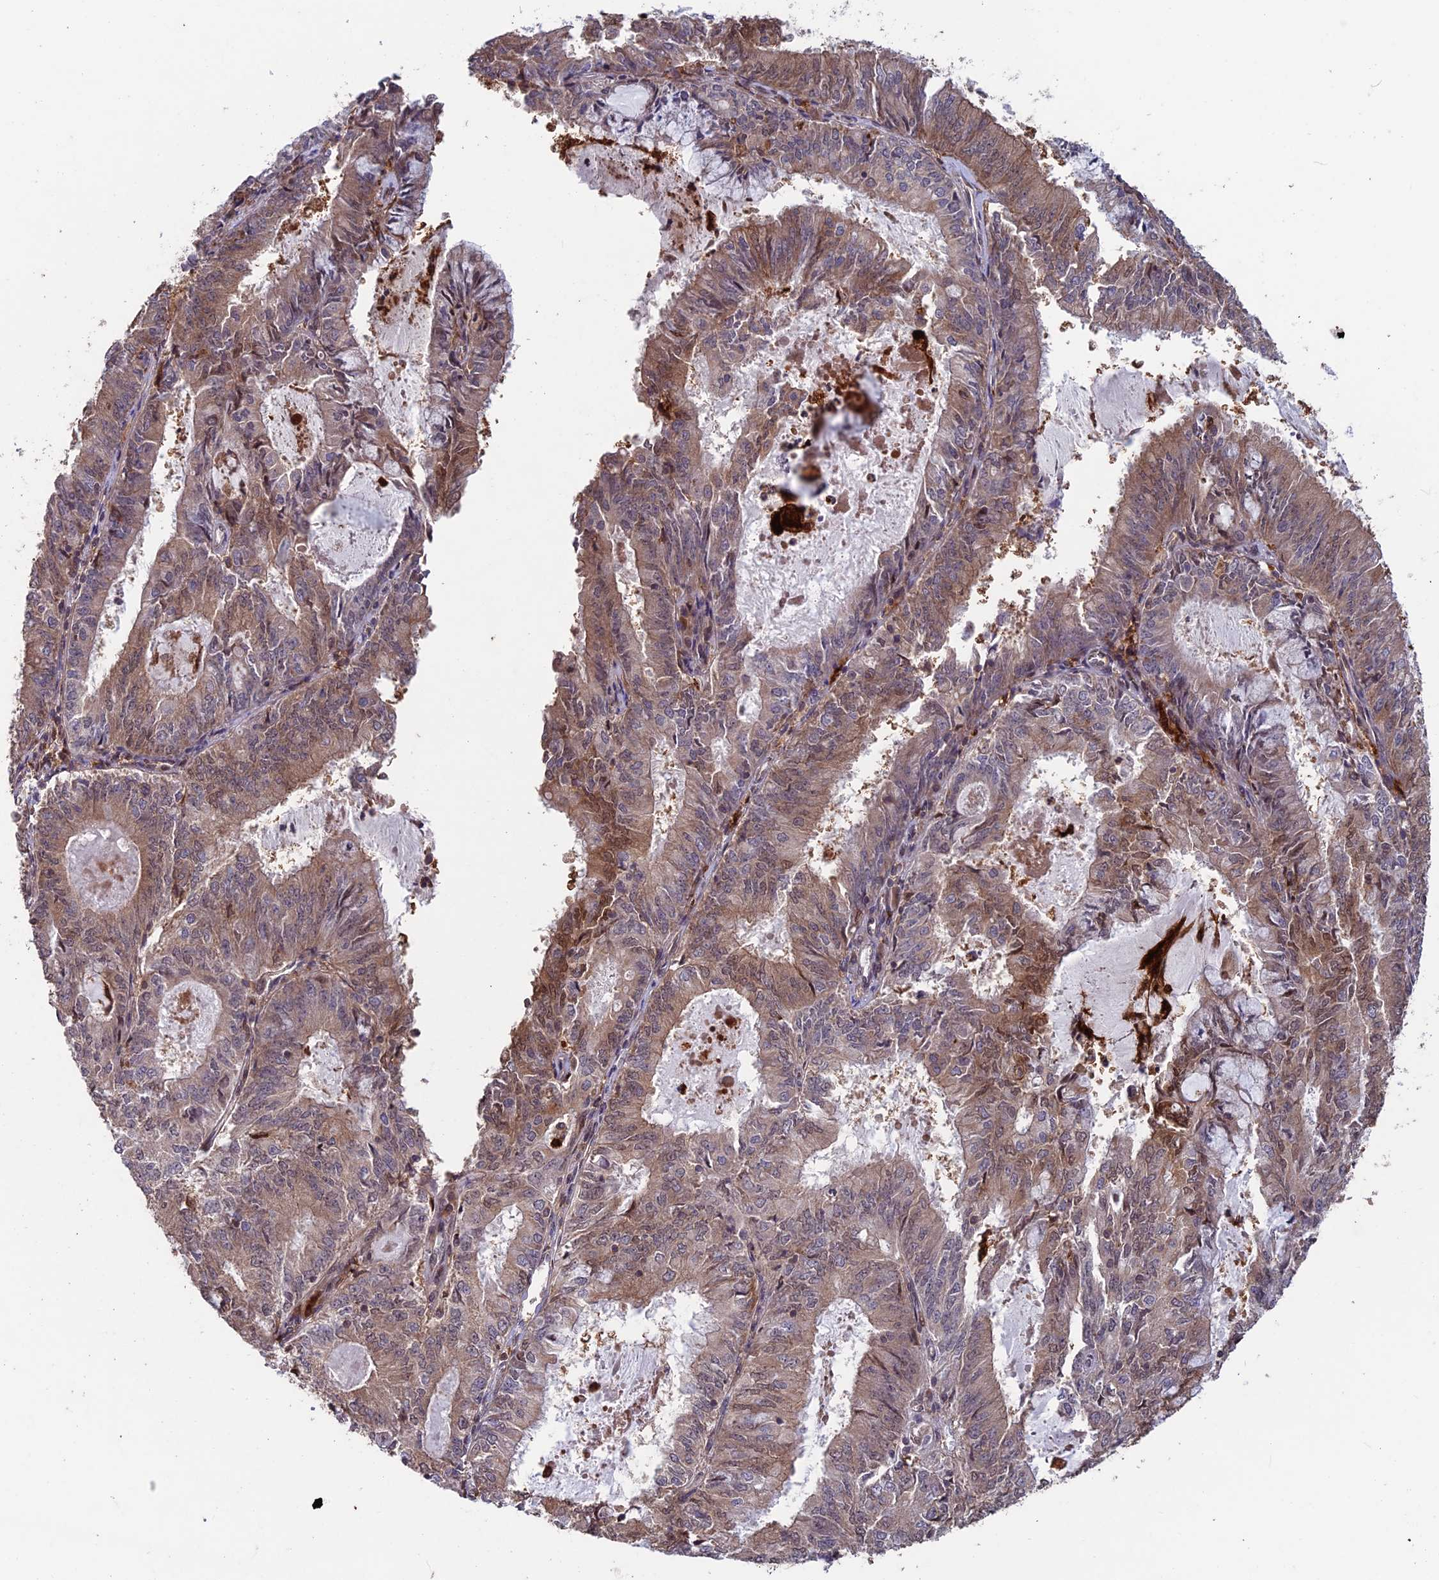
{"staining": {"intensity": "moderate", "quantity": "<25%", "location": "cytoplasmic/membranous,nuclear"}, "tissue": "endometrial cancer", "cell_type": "Tumor cells", "image_type": "cancer", "snomed": [{"axis": "morphology", "description": "Adenocarcinoma, NOS"}, {"axis": "topography", "description": "Endometrium"}], "caption": "Endometrial cancer (adenocarcinoma) stained for a protein (brown) demonstrates moderate cytoplasmic/membranous and nuclear positive expression in about <25% of tumor cells.", "gene": "MAST2", "patient": {"sex": "female", "age": 57}}